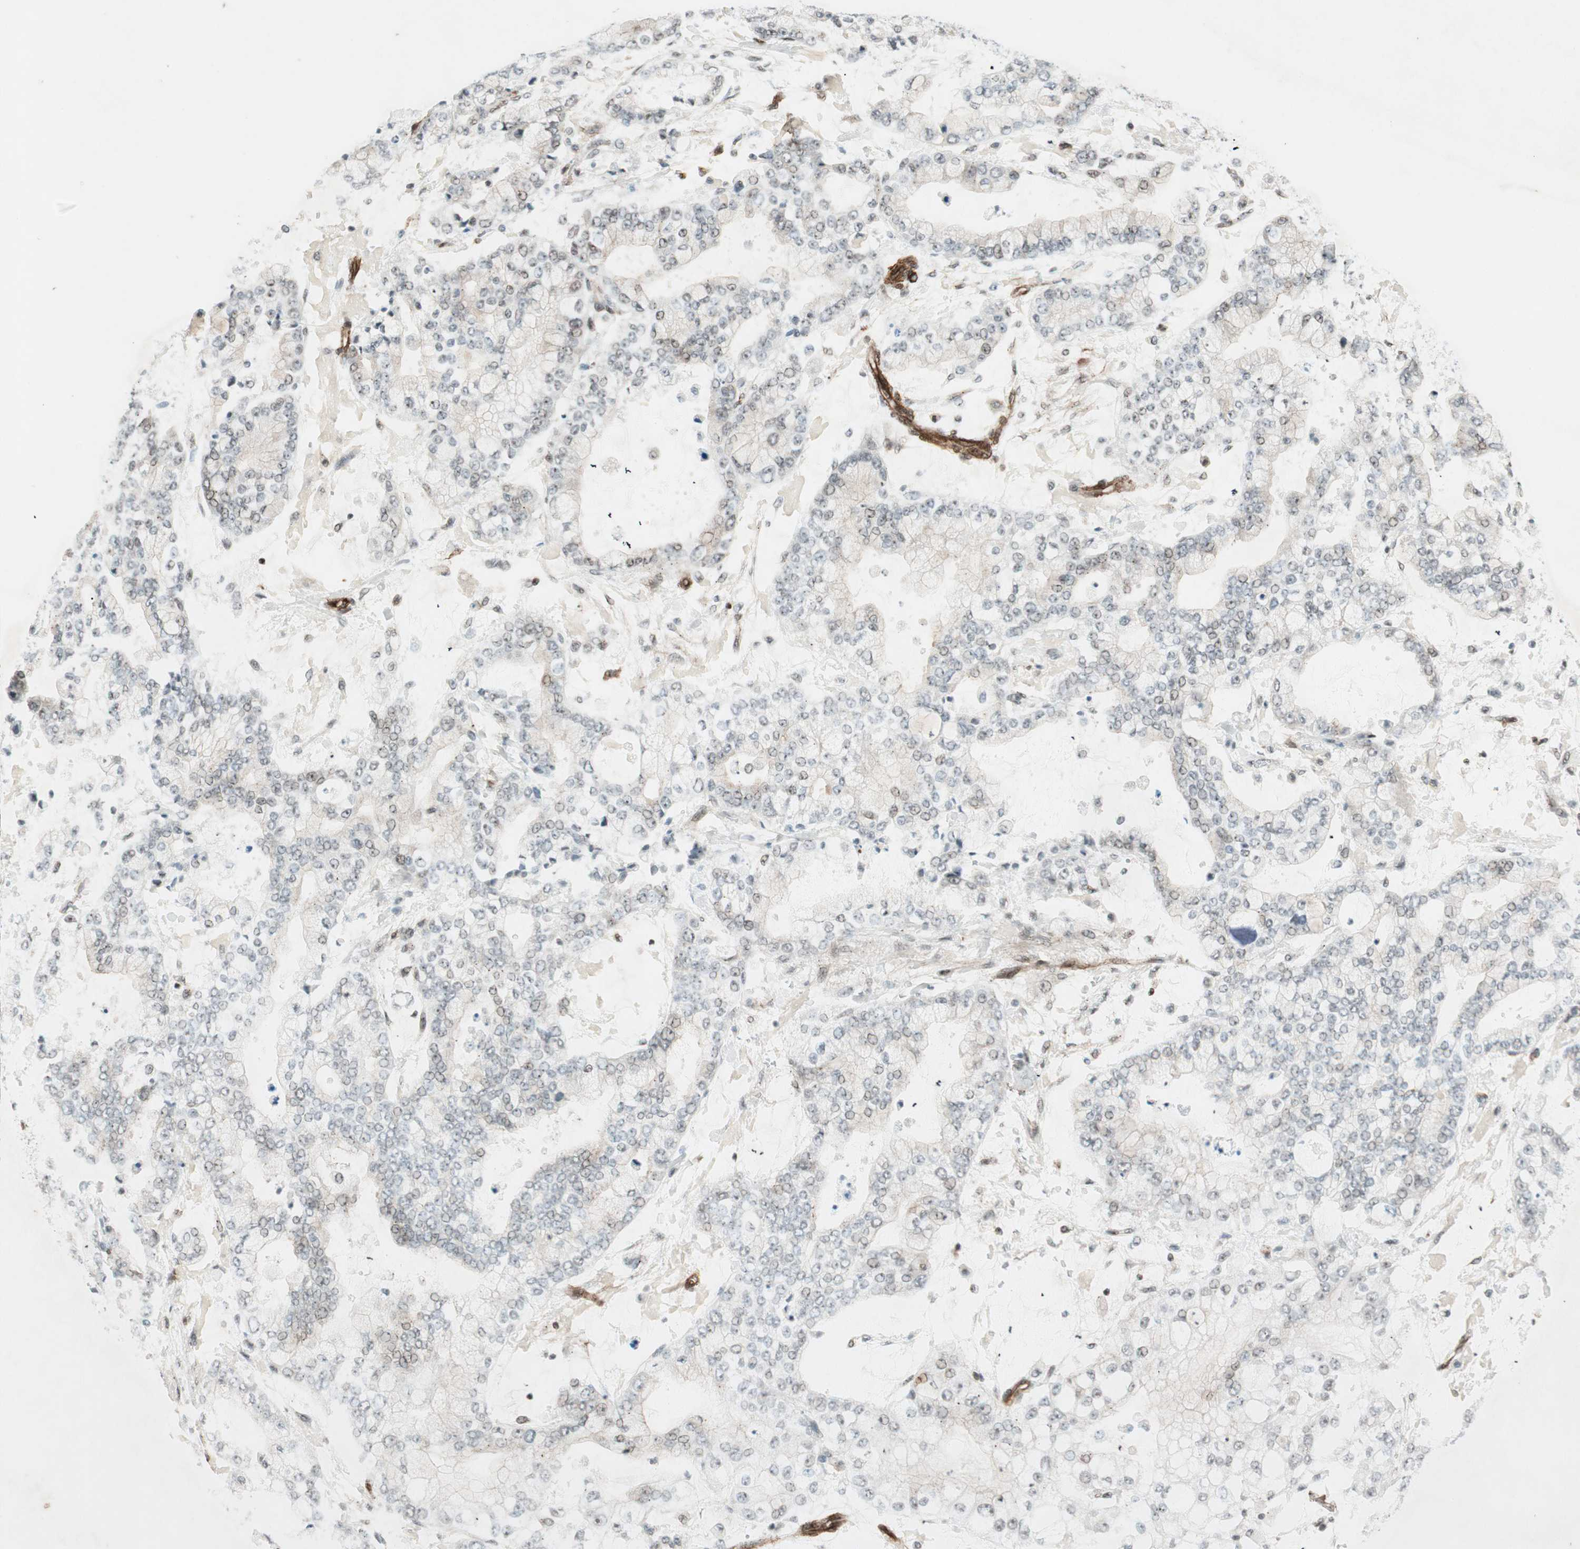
{"staining": {"intensity": "negative", "quantity": "none", "location": "none"}, "tissue": "stomach cancer", "cell_type": "Tumor cells", "image_type": "cancer", "snomed": [{"axis": "morphology", "description": "Adenocarcinoma, NOS"}, {"axis": "topography", "description": "Stomach"}], "caption": "The photomicrograph shows no staining of tumor cells in stomach cancer.", "gene": "CDK19", "patient": {"sex": "male", "age": 76}}